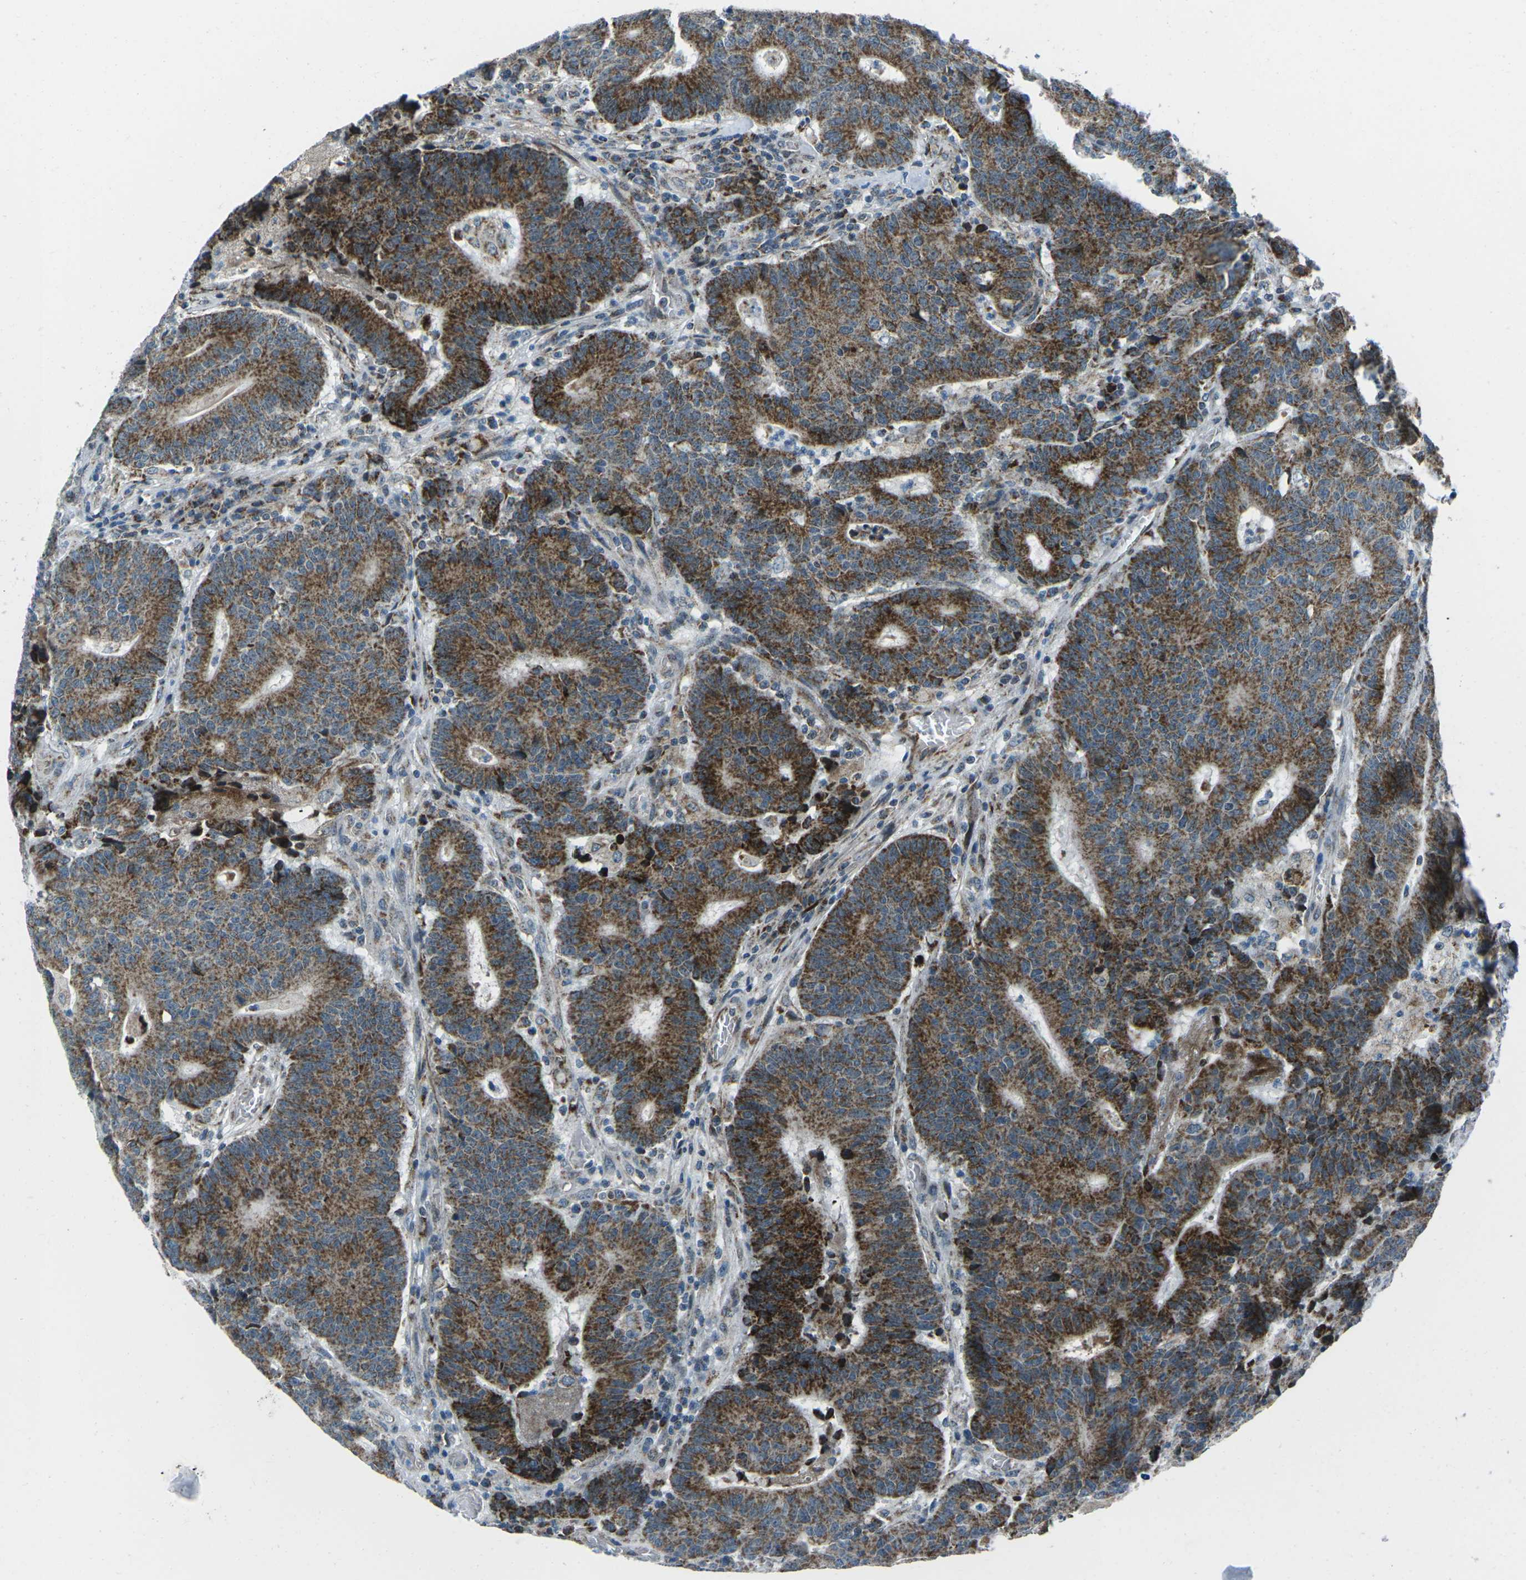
{"staining": {"intensity": "strong", "quantity": ">75%", "location": "cytoplasmic/membranous"}, "tissue": "colorectal cancer", "cell_type": "Tumor cells", "image_type": "cancer", "snomed": [{"axis": "morphology", "description": "Normal tissue, NOS"}, {"axis": "morphology", "description": "Adenocarcinoma, NOS"}, {"axis": "topography", "description": "Colon"}], "caption": "Colorectal cancer (adenocarcinoma) tissue displays strong cytoplasmic/membranous staining in approximately >75% of tumor cells", "gene": "RFESD", "patient": {"sex": "female", "age": 75}}